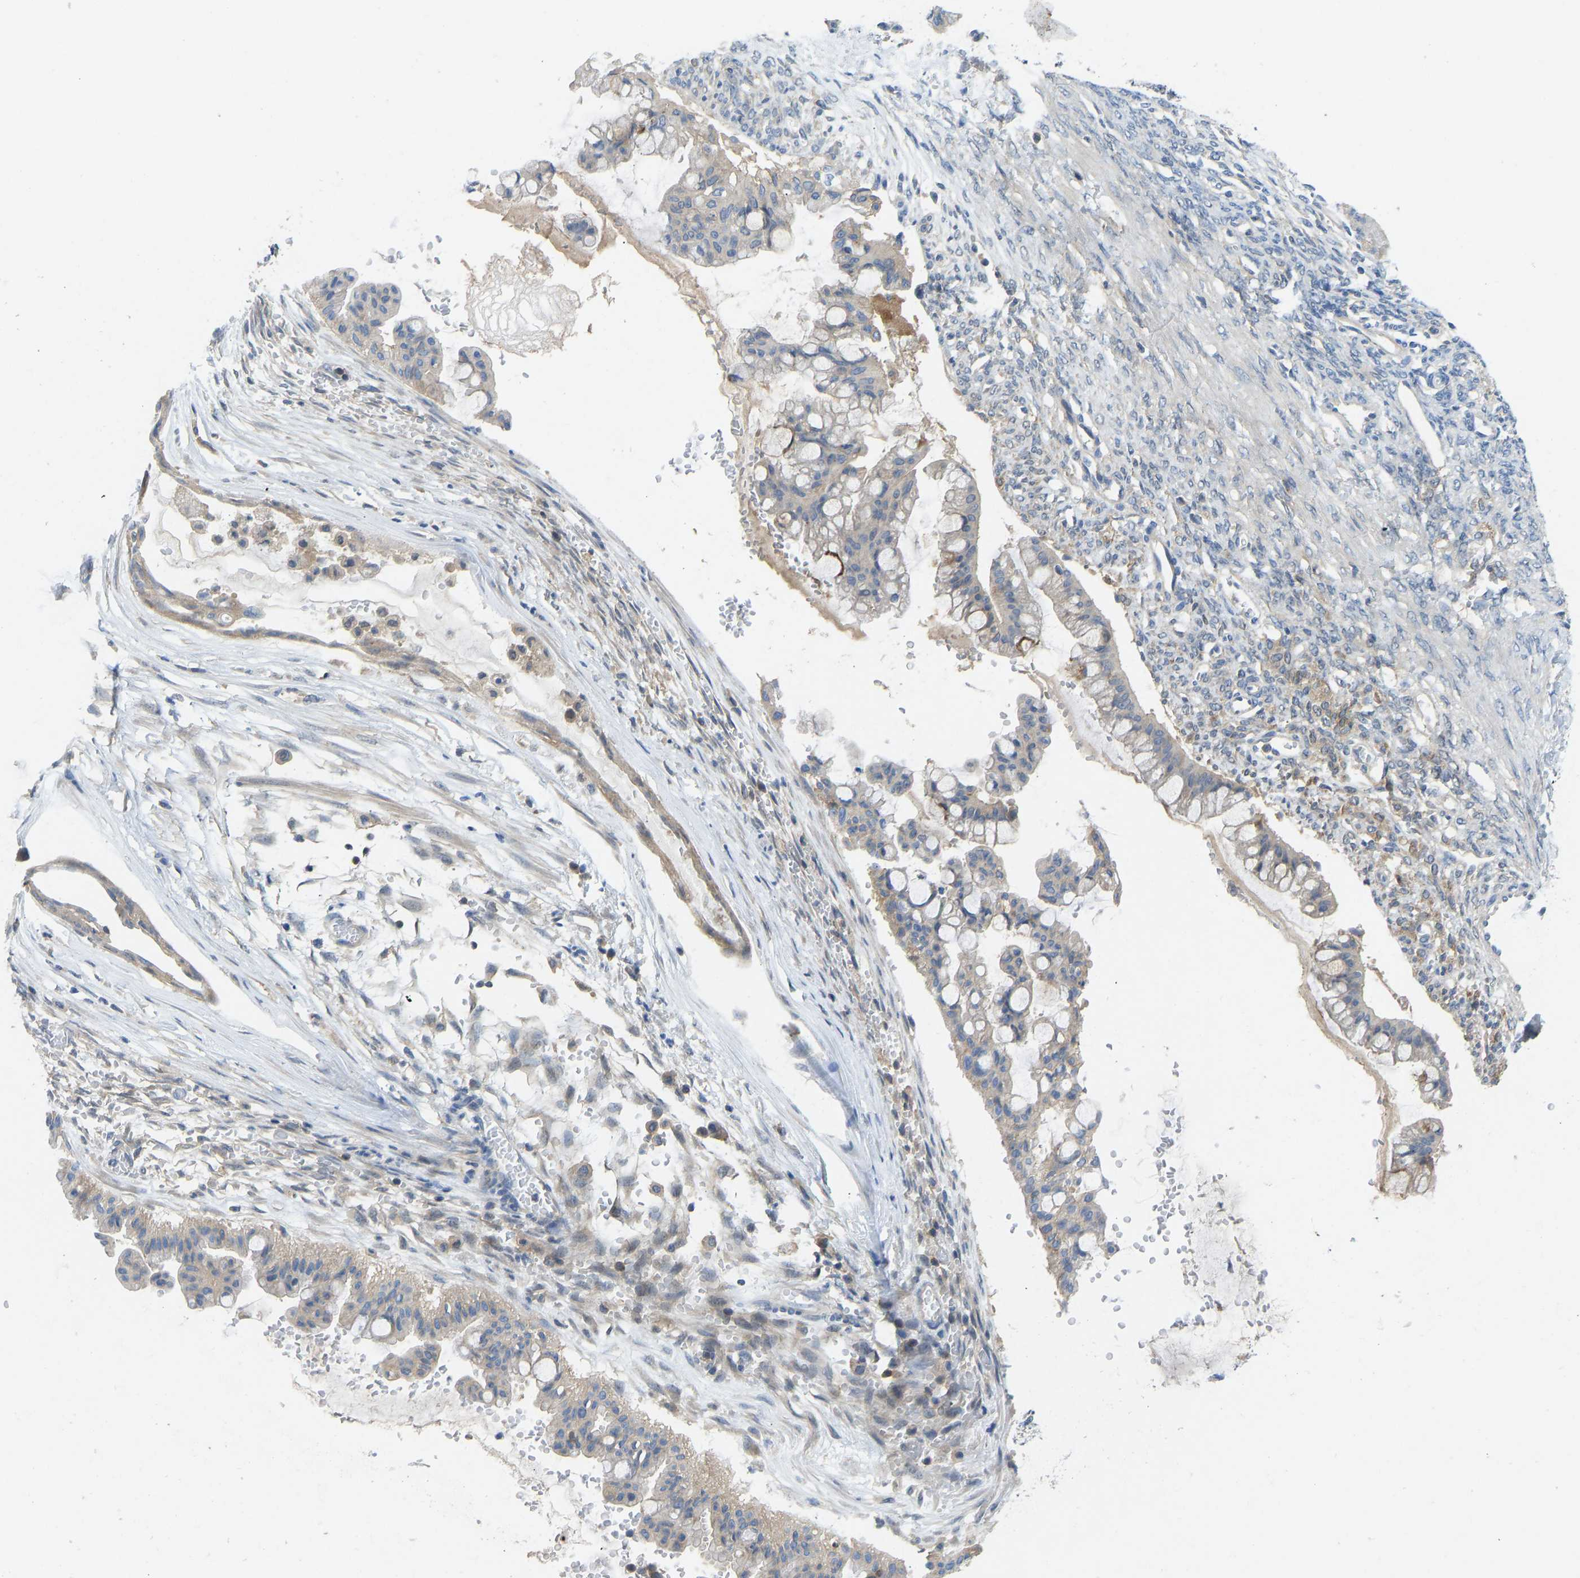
{"staining": {"intensity": "moderate", "quantity": "<25%", "location": "cytoplasmic/membranous"}, "tissue": "ovarian cancer", "cell_type": "Tumor cells", "image_type": "cancer", "snomed": [{"axis": "morphology", "description": "Cystadenocarcinoma, mucinous, NOS"}, {"axis": "topography", "description": "Ovary"}], "caption": "Immunohistochemical staining of mucinous cystadenocarcinoma (ovarian) shows low levels of moderate cytoplasmic/membranous protein positivity in approximately <25% of tumor cells.", "gene": "NDRG3", "patient": {"sex": "female", "age": 73}}